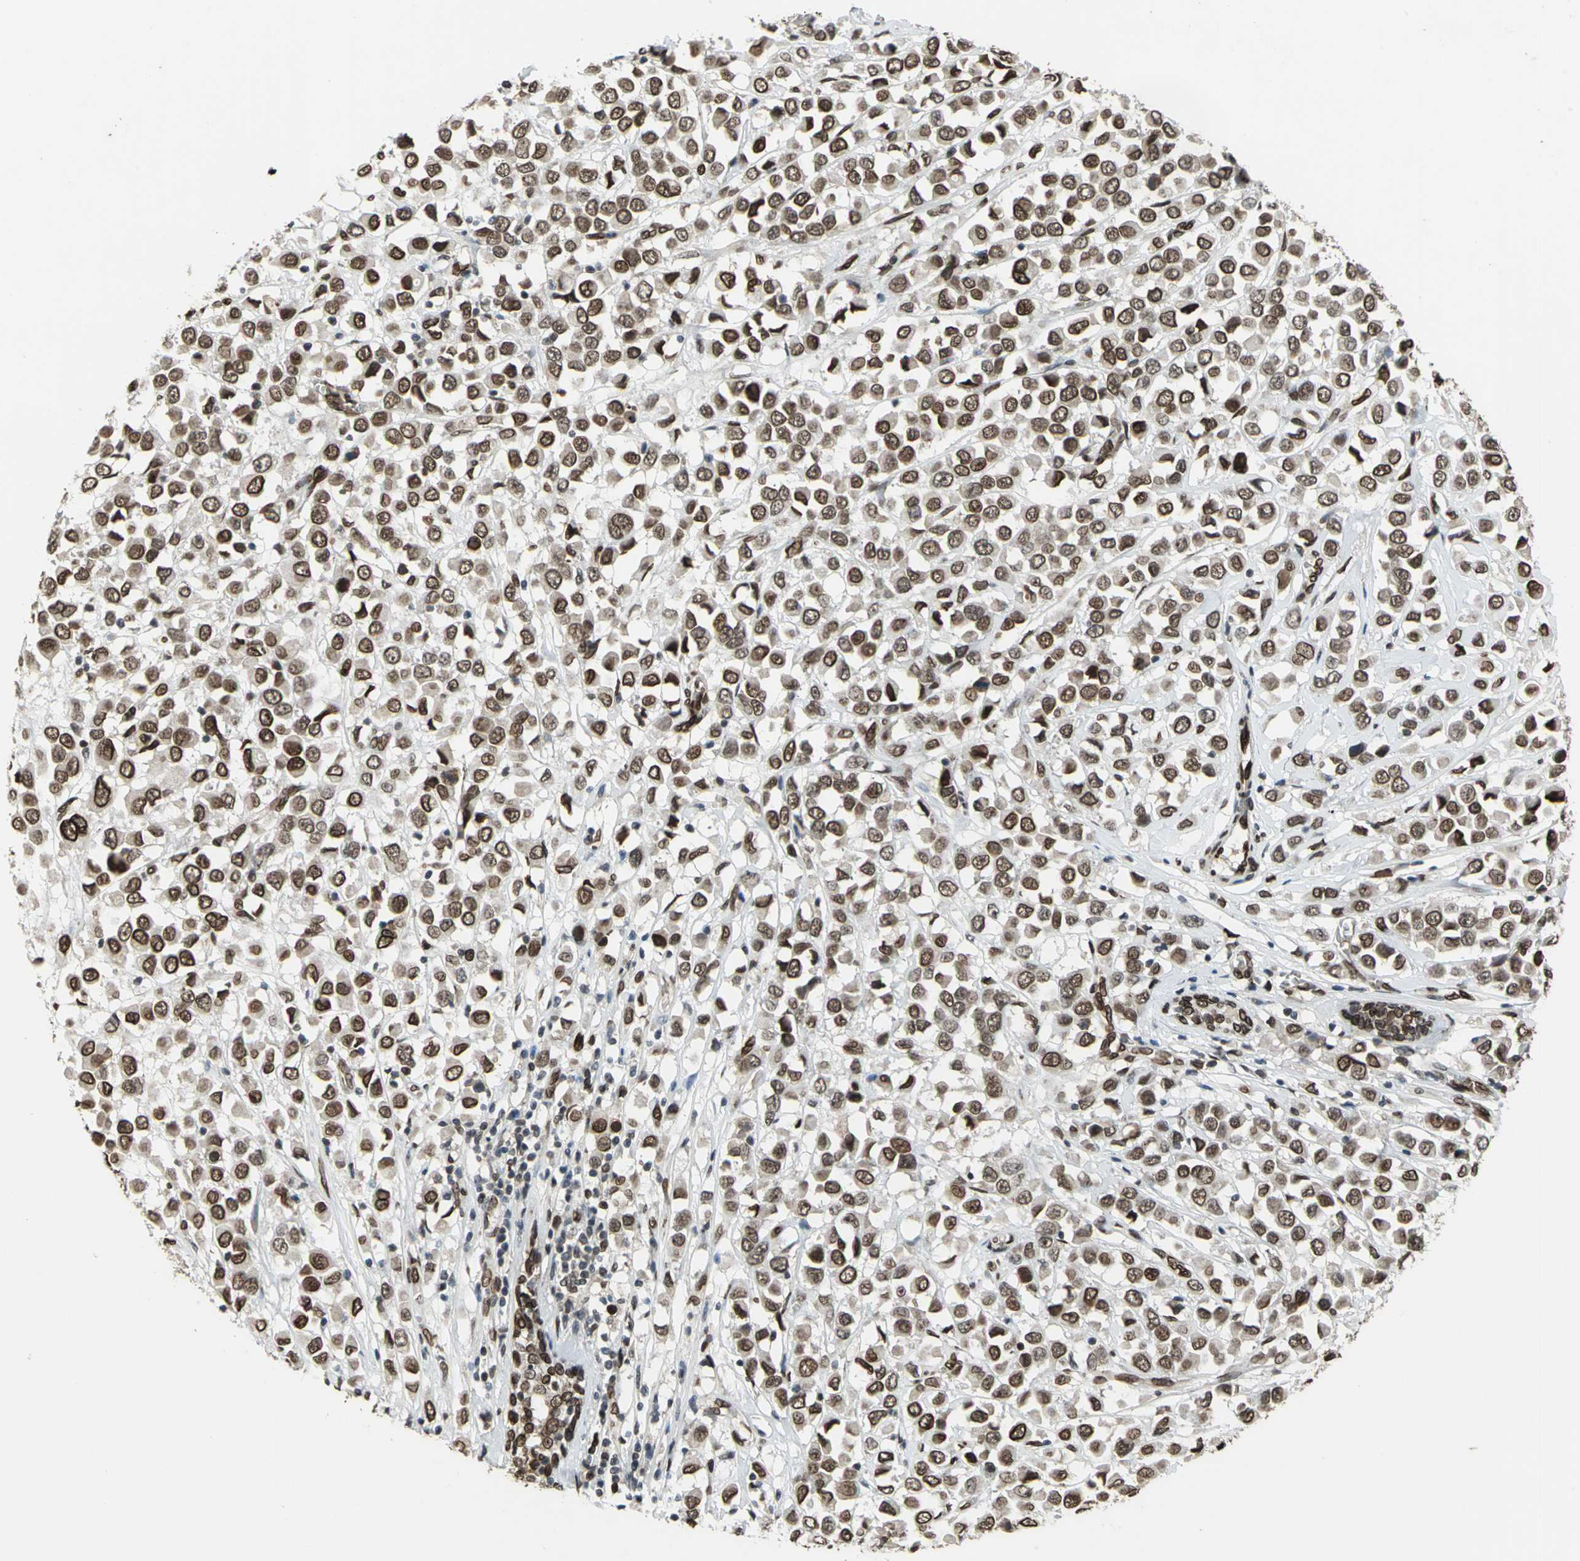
{"staining": {"intensity": "strong", "quantity": ">75%", "location": "cytoplasmic/membranous,nuclear"}, "tissue": "breast cancer", "cell_type": "Tumor cells", "image_type": "cancer", "snomed": [{"axis": "morphology", "description": "Duct carcinoma"}, {"axis": "topography", "description": "Breast"}], "caption": "An IHC image of tumor tissue is shown. Protein staining in brown shows strong cytoplasmic/membranous and nuclear positivity in invasive ductal carcinoma (breast) within tumor cells. The staining was performed using DAB to visualize the protein expression in brown, while the nuclei were stained in blue with hematoxylin (Magnification: 20x).", "gene": "ISY1", "patient": {"sex": "female", "age": 61}}